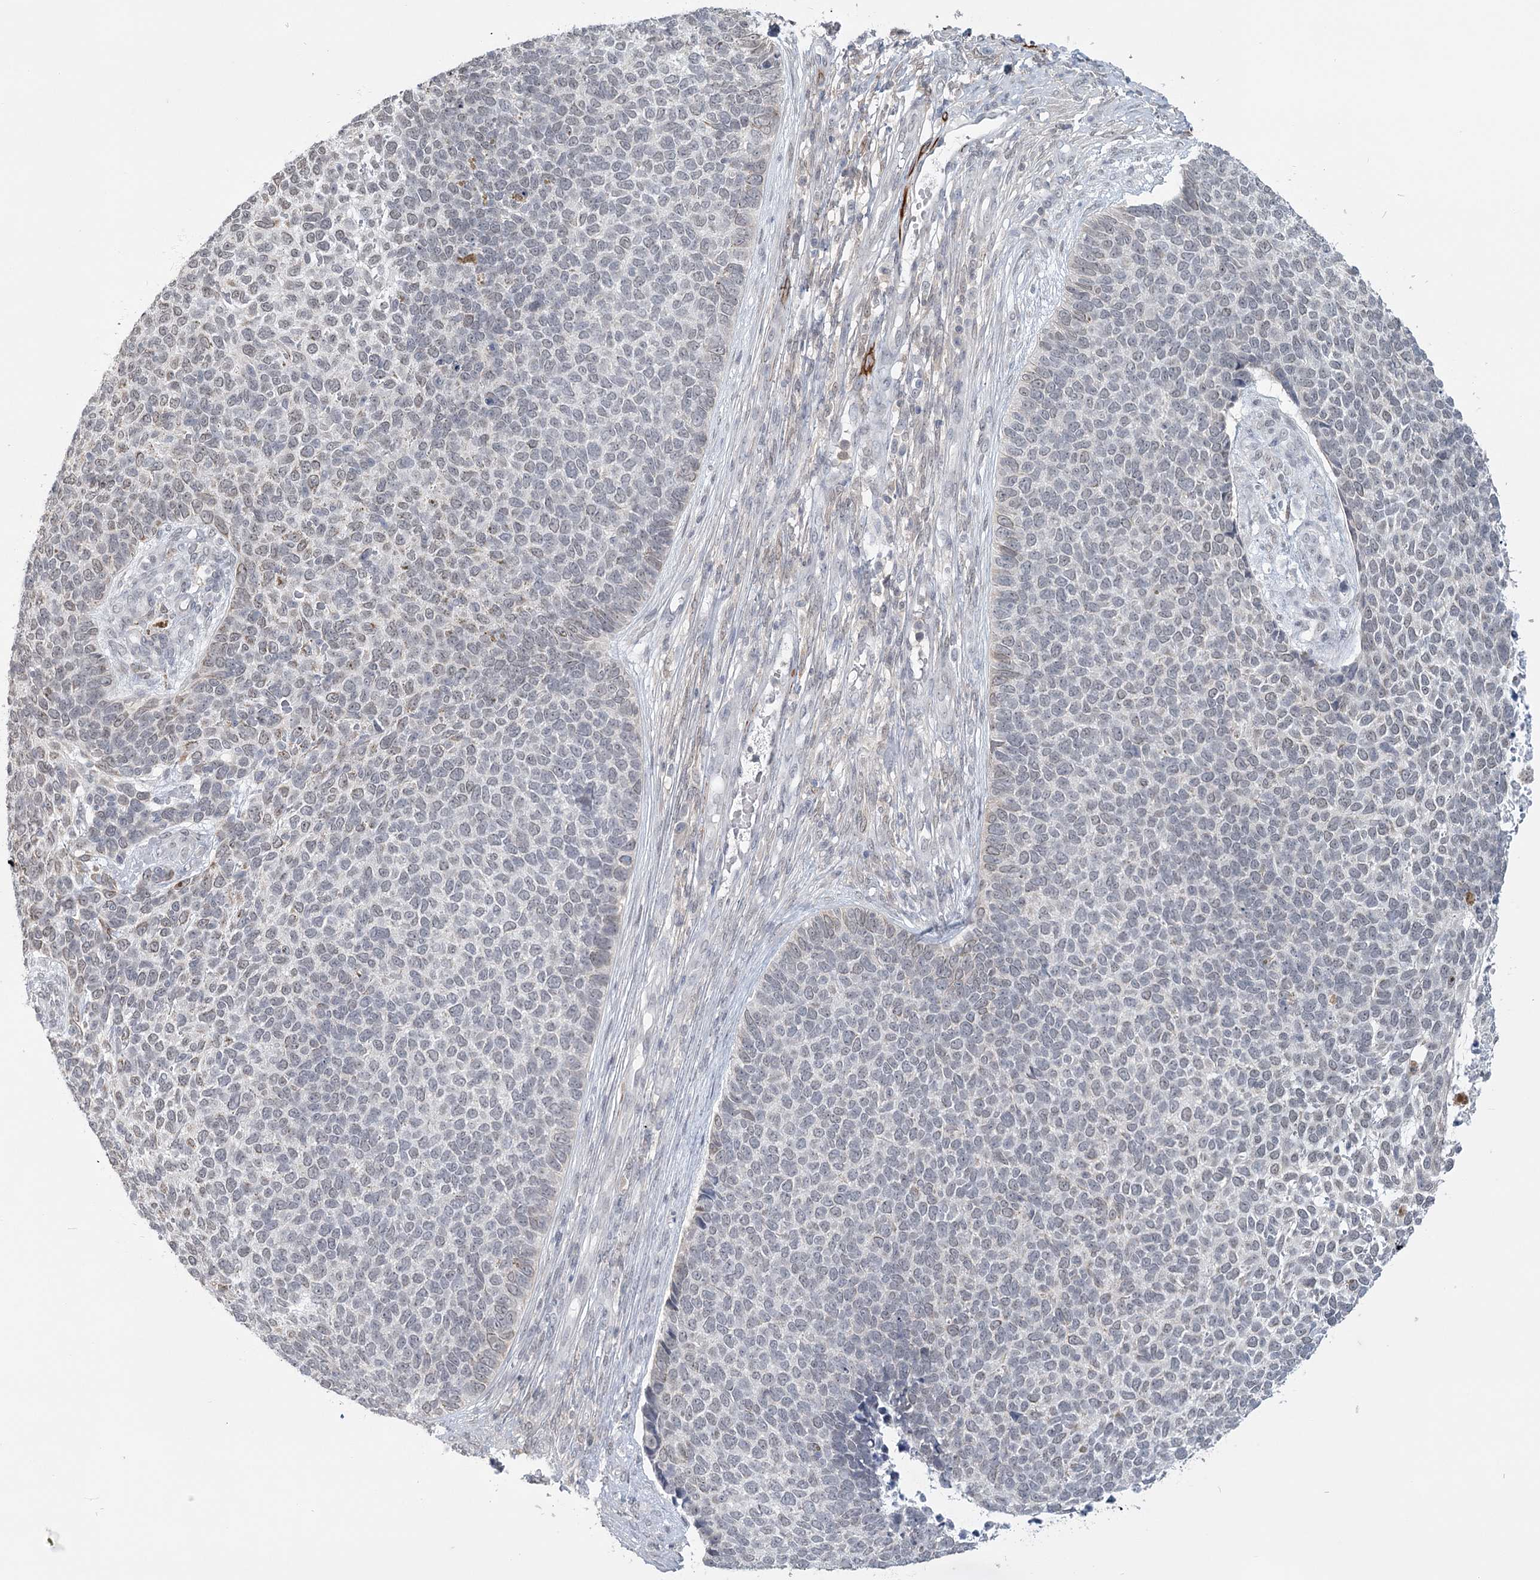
{"staining": {"intensity": "negative", "quantity": "none", "location": "none"}, "tissue": "skin cancer", "cell_type": "Tumor cells", "image_type": "cancer", "snomed": [{"axis": "morphology", "description": "Basal cell carcinoma"}, {"axis": "topography", "description": "Skin"}], "caption": "Tumor cells show no significant protein positivity in basal cell carcinoma (skin).", "gene": "TMEM70", "patient": {"sex": "female", "age": 84}}